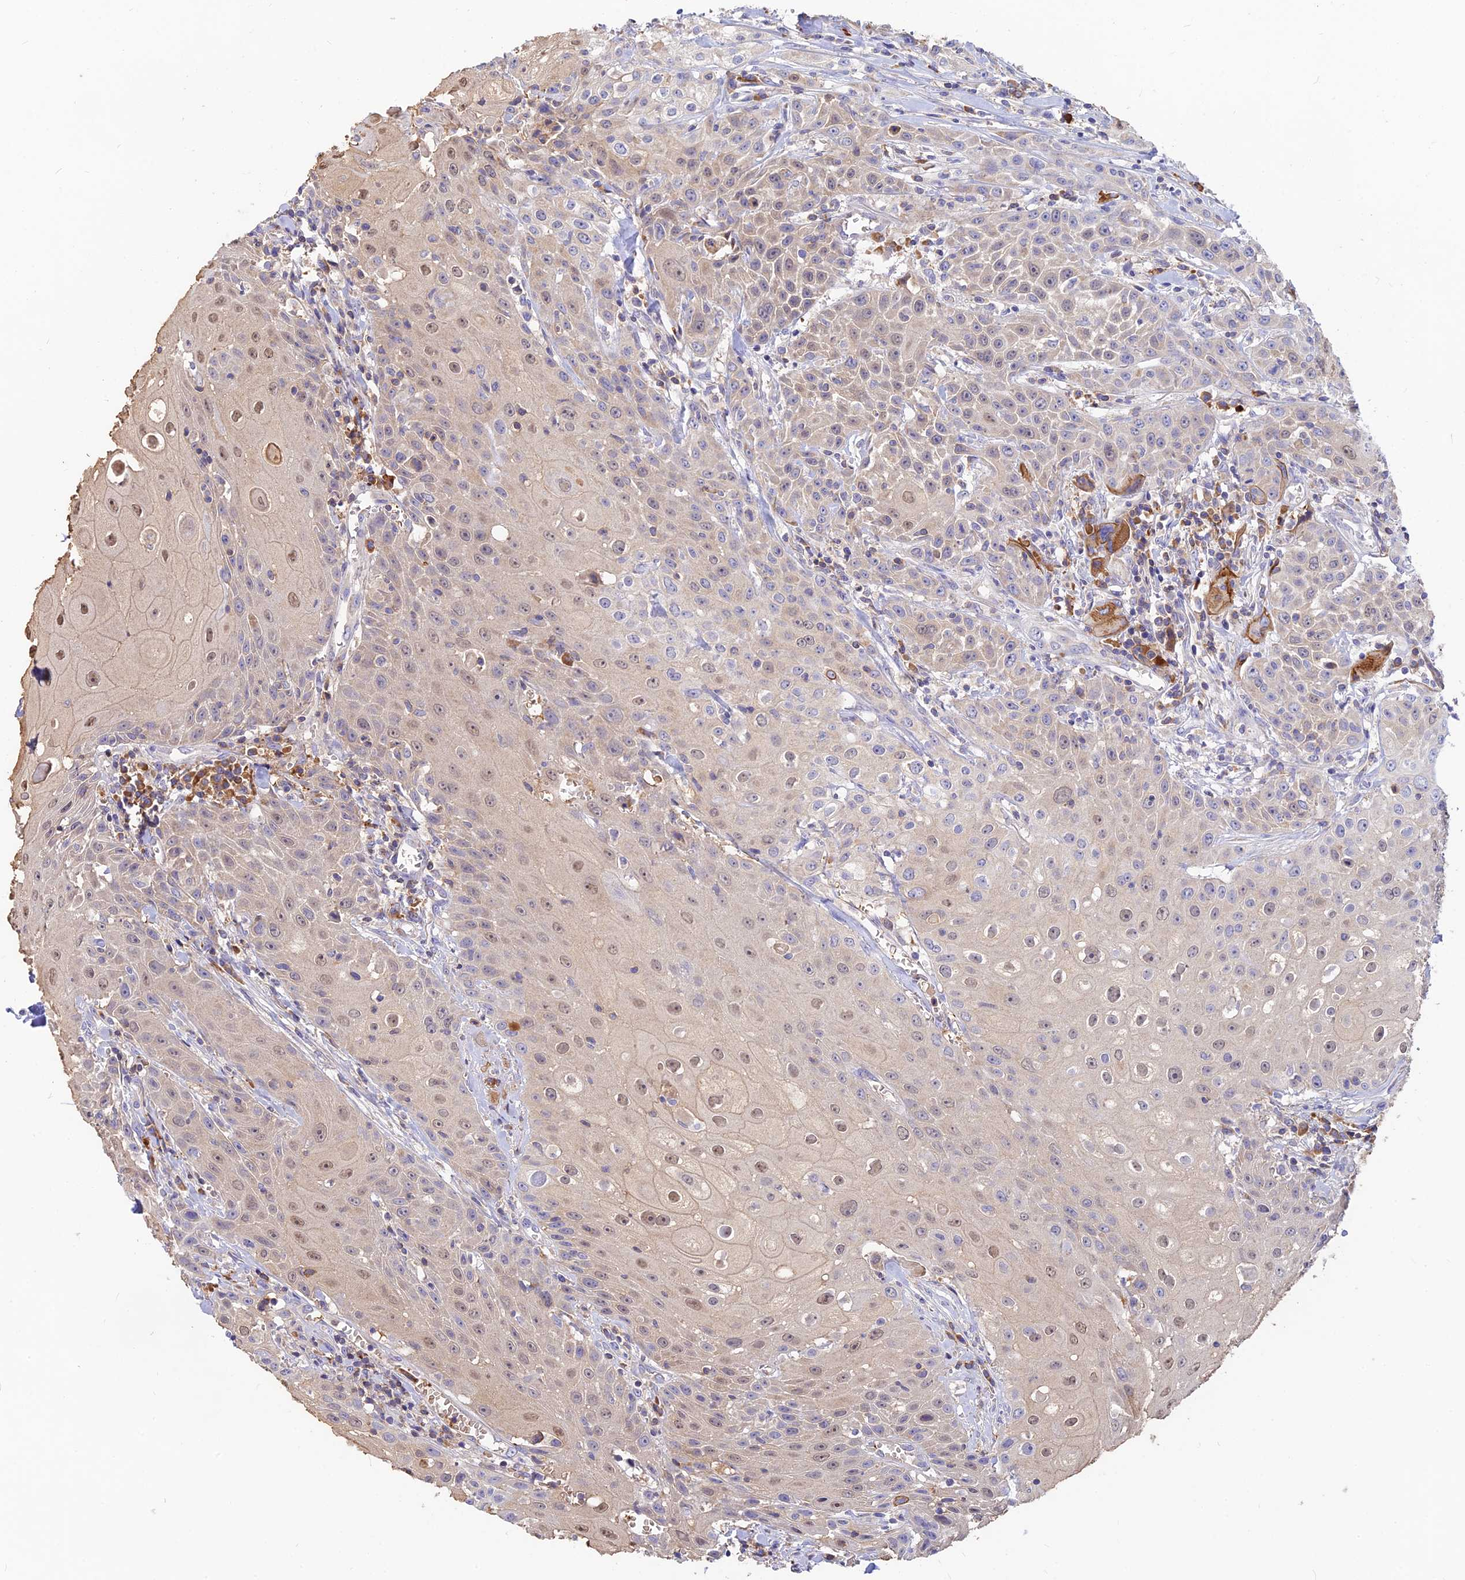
{"staining": {"intensity": "weak", "quantity": "<25%", "location": "nuclear"}, "tissue": "head and neck cancer", "cell_type": "Tumor cells", "image_type": "cancer", "snomed": [{"axis": "morphology", "description": "Squamous cell carcinoma, NOS"}, {"axis": "topography", "description": "Oral tissue"}, {"axis": "topography", "description": "Head-Neck"}], "caption": "Head and neck squamous cell carcinoma was stained to show a protein in brown. There is no significant staining in tumor cells.", "gene": "DENND2D", "patient": {"sex": "female", "age": 82}}